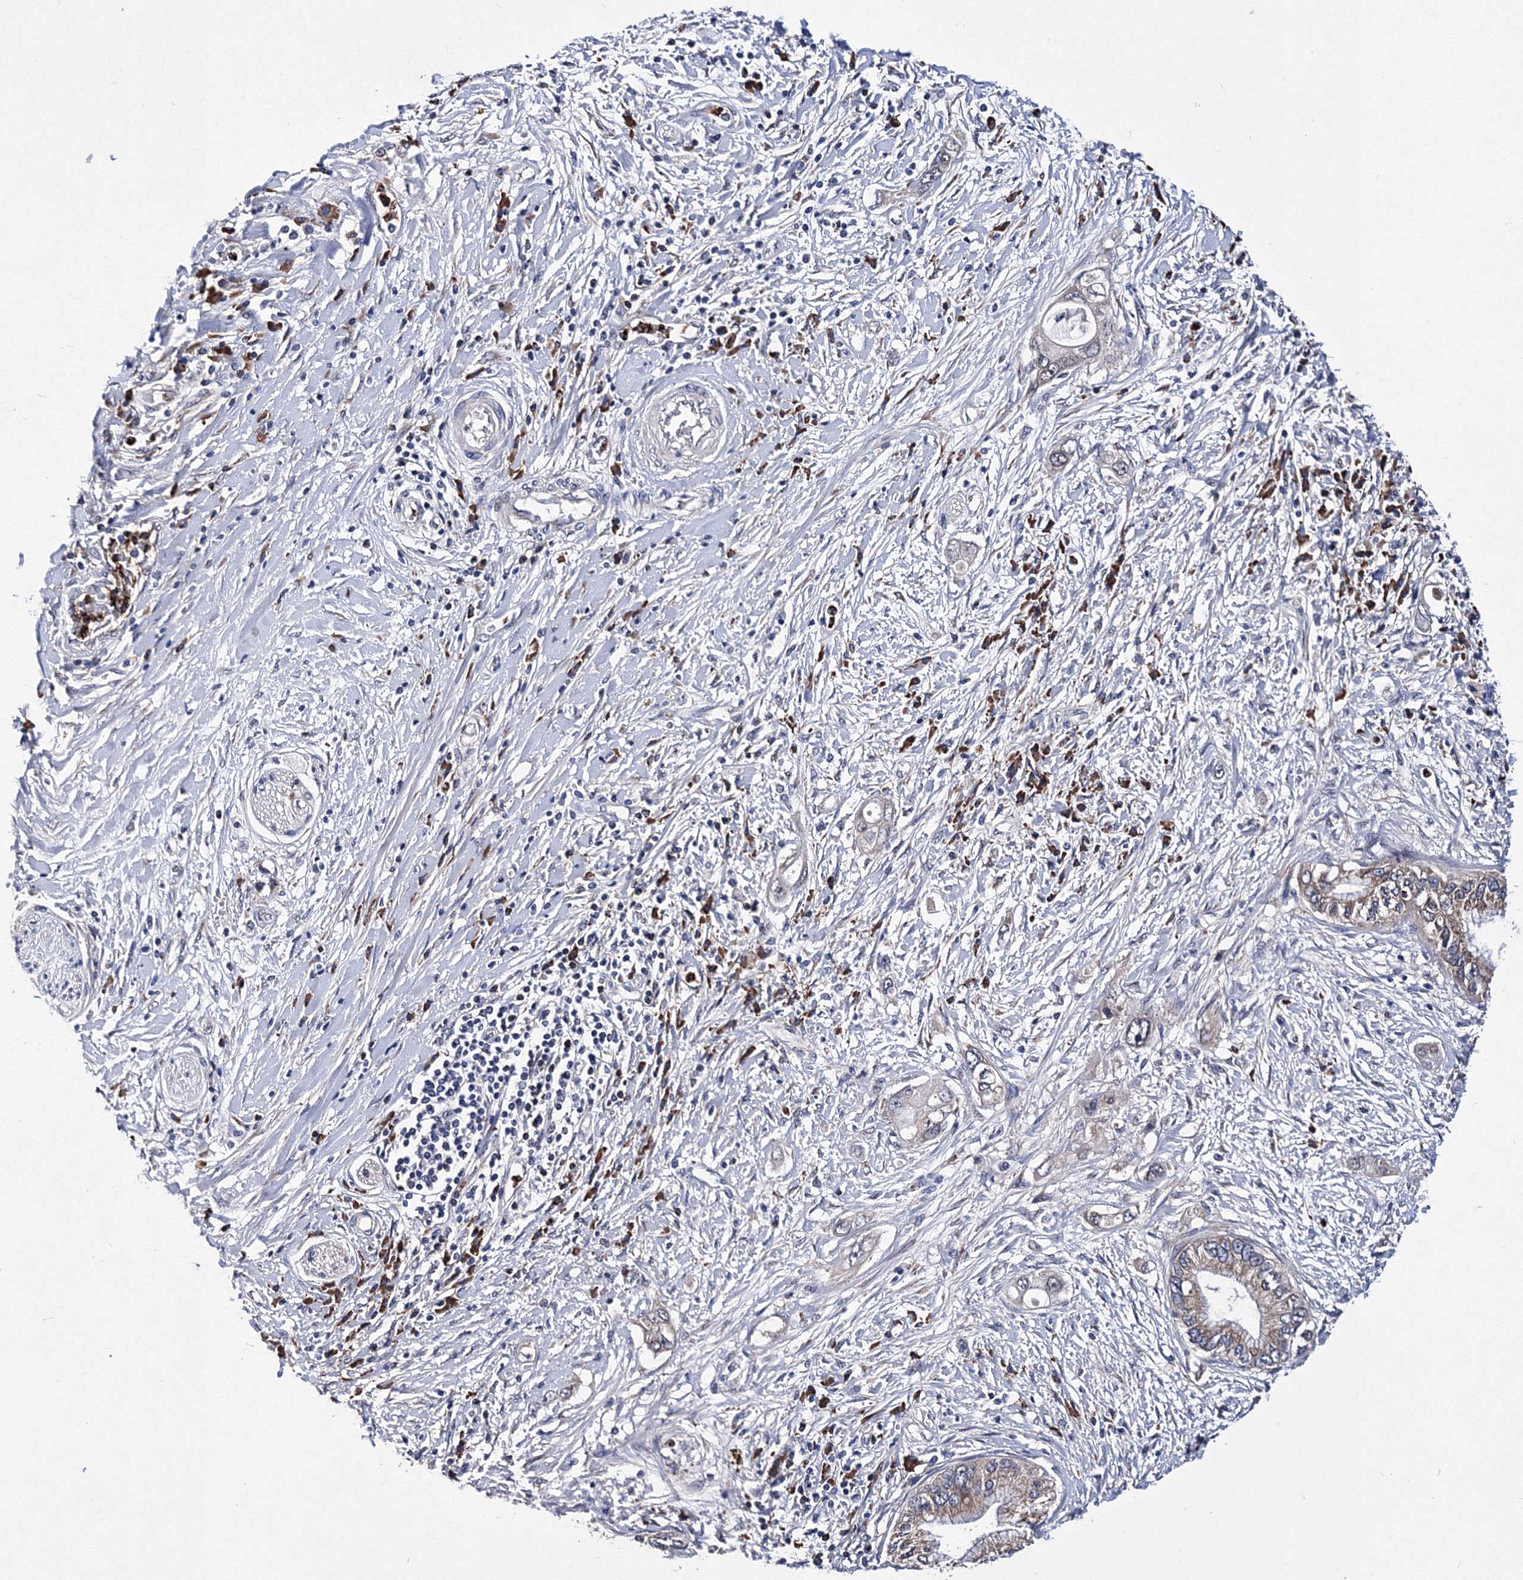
{"staining": {"intensity": "moderate", "quantity": "<25%", "location": "cytoplasmic/membranous"}, "tissue": "pancreatic cancer", "cell_type": "Tumor cells", "image_type": "cancer", "snomed": [{"axis": "morphology", "description": "Inflammation, NOS"}, {"axis": "morphology", "description": "Adenocarcinoma, NOS"}, {"axis": "topography", "description": "Pancreas"}], "caption": "Pancreatic cancer was stained to show a protein in brown. There is low levels of moderate cytoplasmic/membranous expression in about <25% of tumor cells.", "gene": "PHYKPL", "patient": {"sex": "female", "age": 56}}